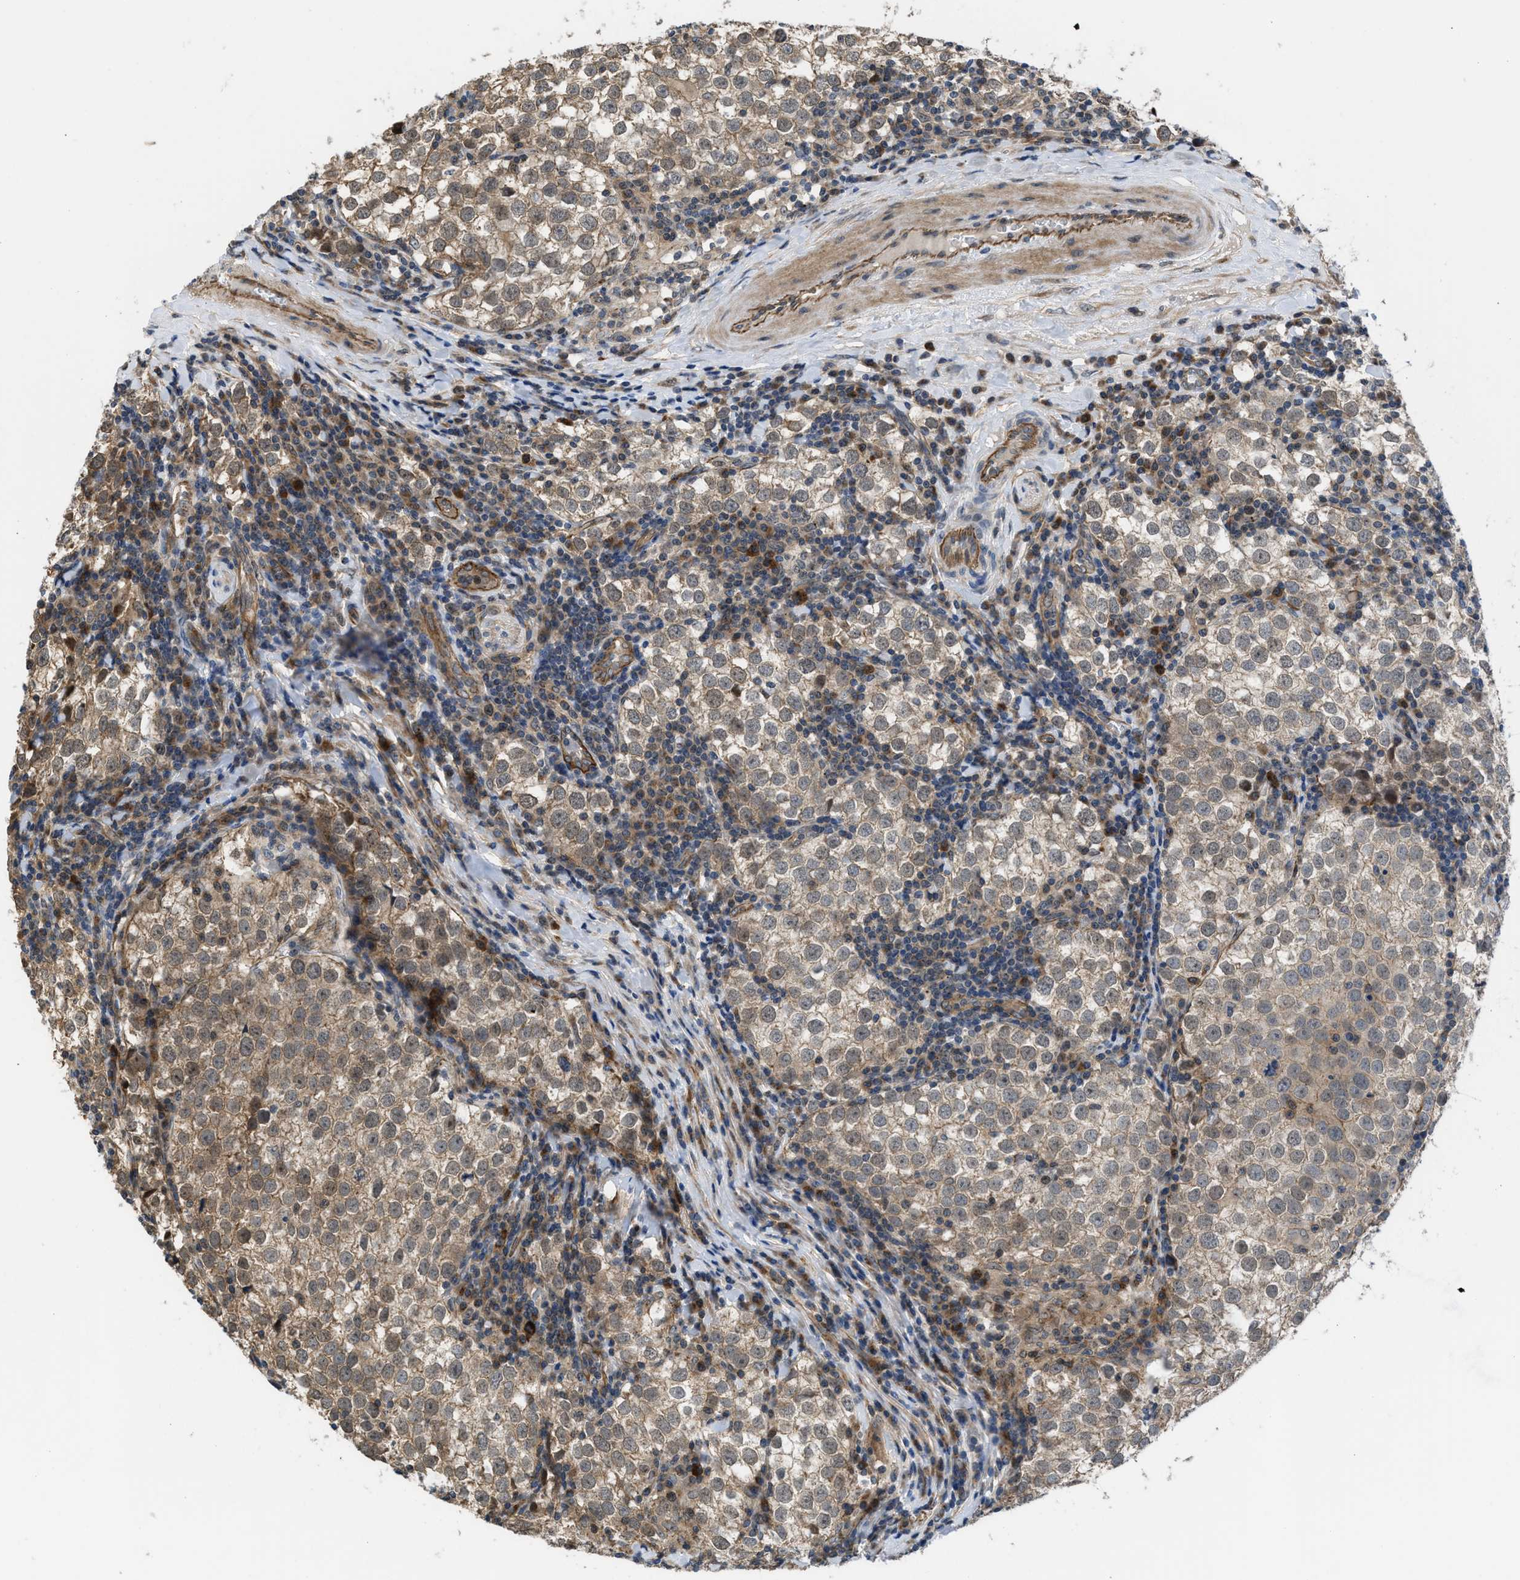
{"staining": {"intensity": "moderate", "quantity": "25%-75%", "location": "cytoplasmic/membranous"}, "tissue": "testis cancer", "cell_type": "Tumor cells", "image_type": "cancer", "snomed": [{"axis": "morphology", "description": "Seminoma, NOS"}, {"axis": "morphology", "description": "Carcinoma, Embryonal, NOS"}, {"axis": "topography", "description": "Testis"}], "caption": "Protein expression analysis of human testis cancer reveals moderate cytoplasmic/membranous positivity in approximately 25%-75% of tumor cells.", "gene": "GPATCH2L", "patient": {"sex": "male", "age": 36}}